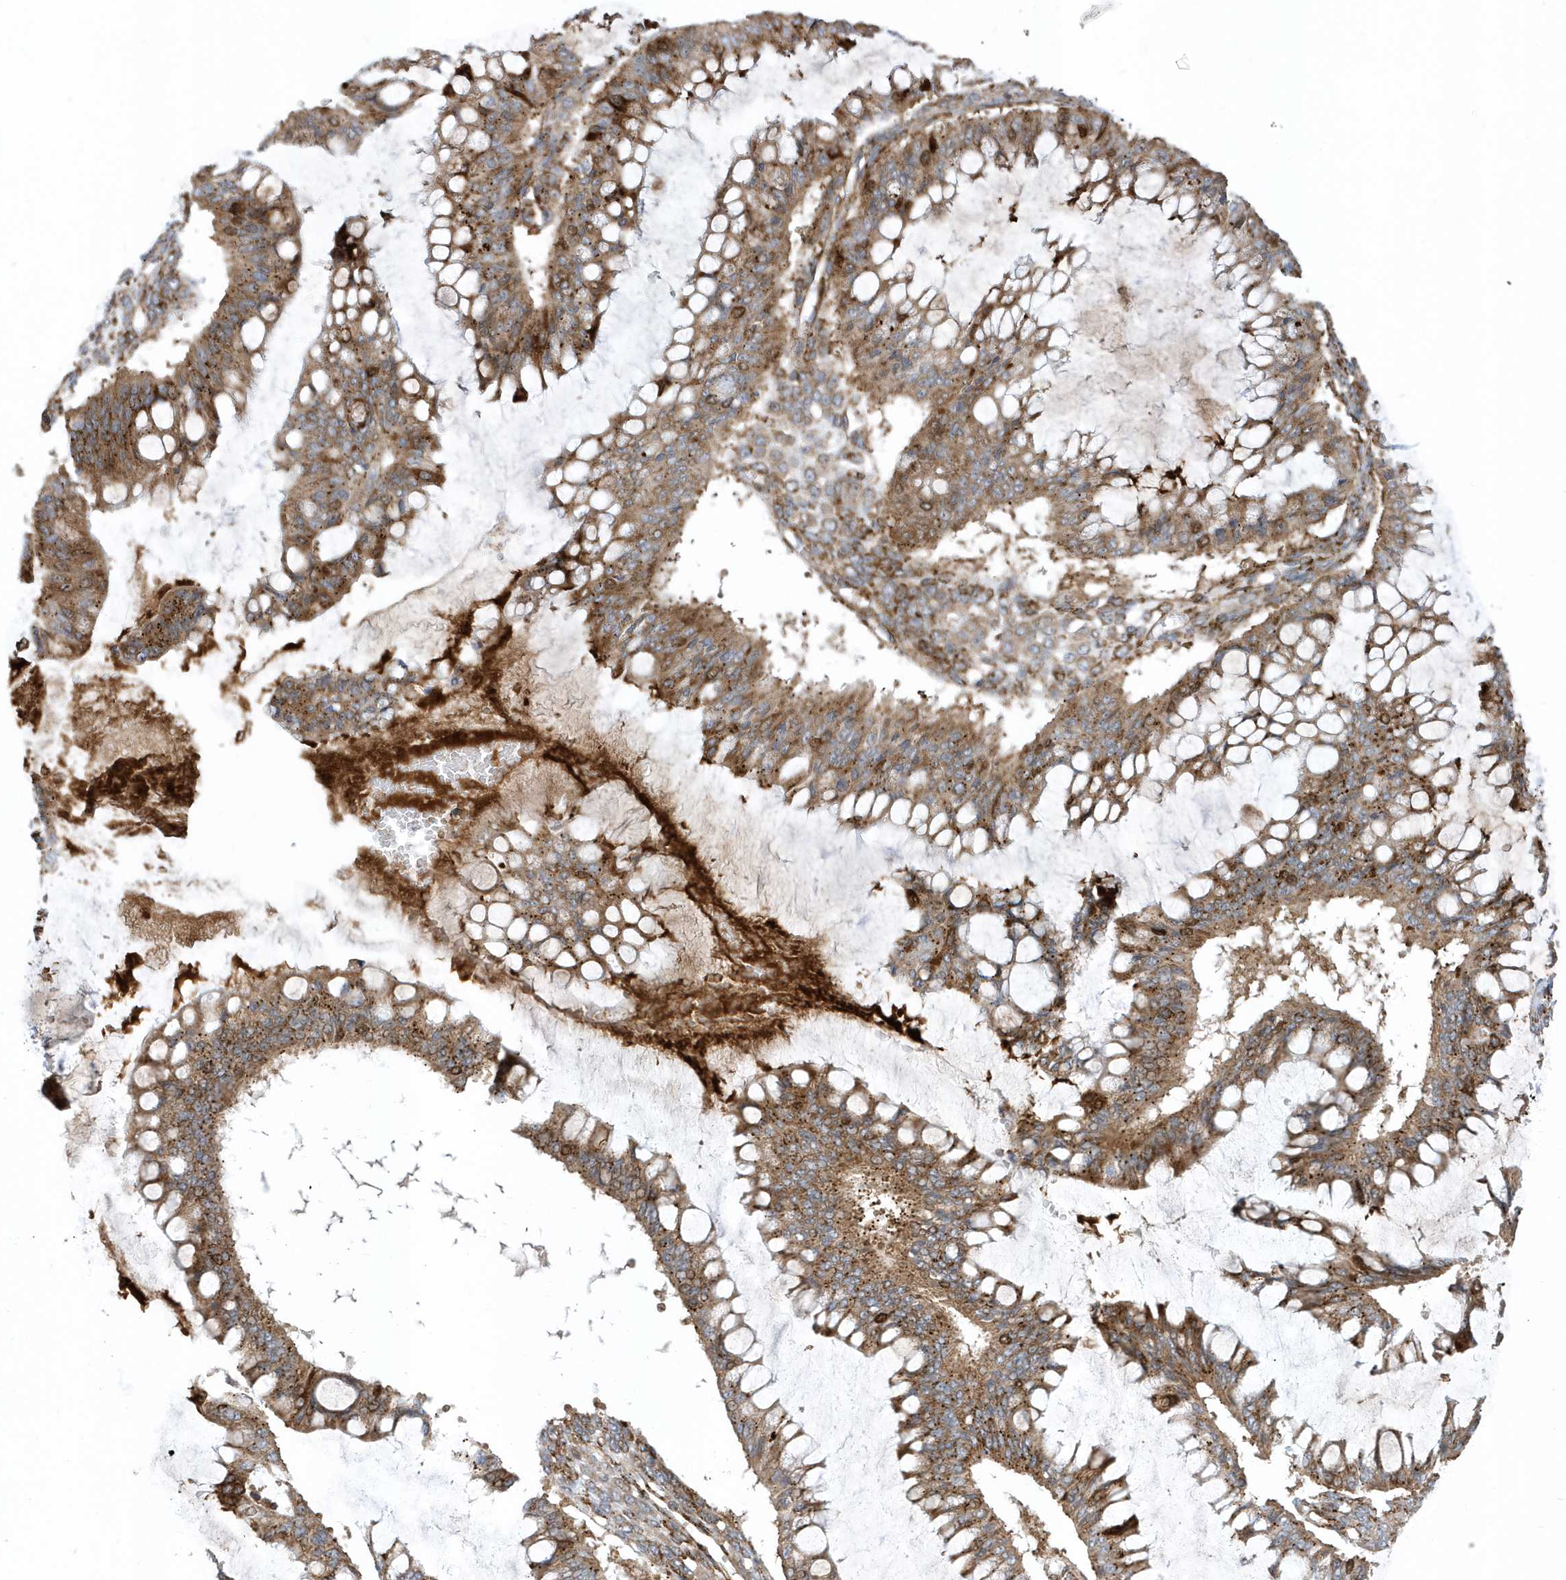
{"staining": {"intensity": "moderate", "quantity": ">75%", "location": "cytoplasmic/membranous,nuclear"}, "tissue": "ovarian cancer", "cell_type": "Tumor cells", "image_type": "cancer", "snomed": [{"axis": "morphology", "description": "Cystadenocarcinoma, mucinous, NOS"}, {"axis": "topography", "description": "Ovary"}], "caption": "Protein staining of mucinous cystadenocarcinoma (ovarian) tissue displays moderate cytoplasmic/membranous and nuclear positivity in approximately >75% of tumor cells.", "gene": "HRH4", "patient": {"sex": "female", "age": 73}}